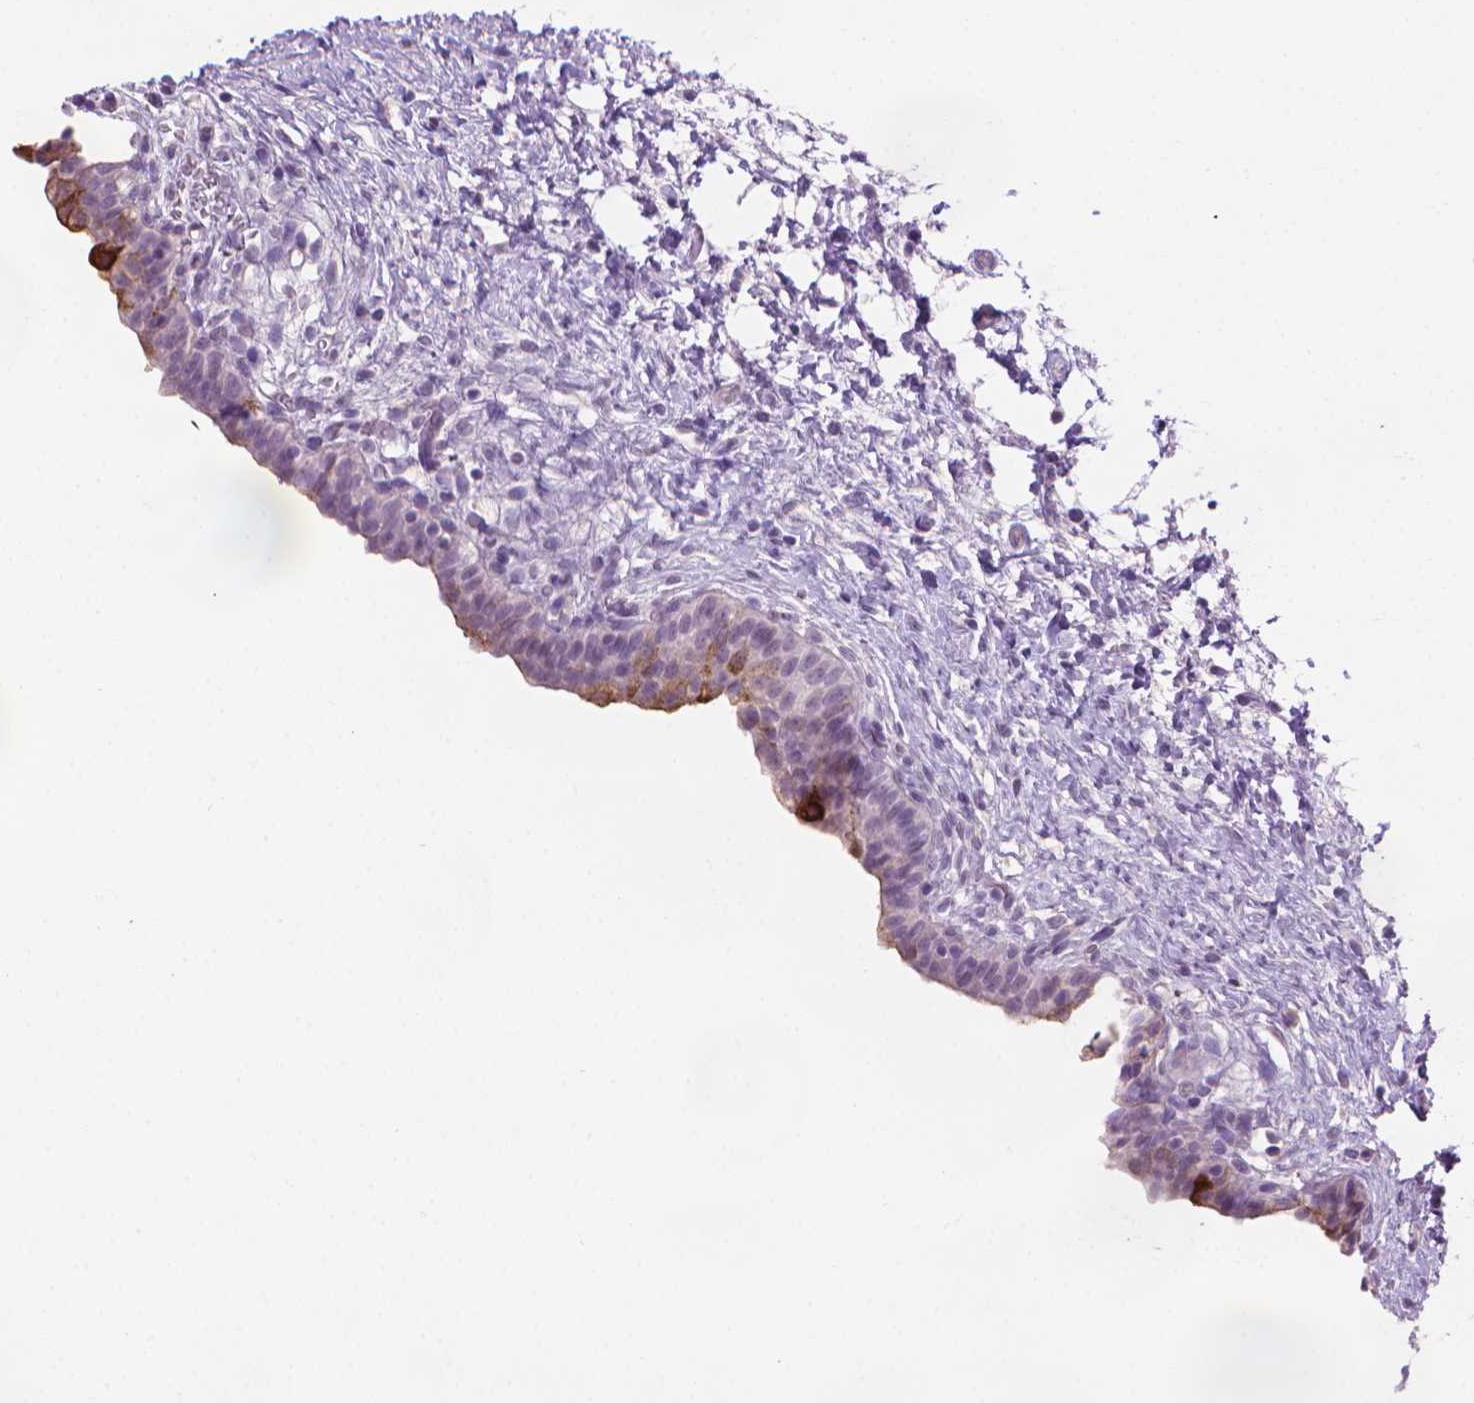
{"staining": {"intensity": "strong", "quantity": ">75%", "location": "cytoplasmic/membranous"}, "tissue": "urinary bladder", "cell_type": "Urothelial cells", "image_type": "normal", "snomed": [{"axis": "morphology", "description": "Normal tissue, NOS"}, {"axis": "topography", "description": "Urinary bladder"}], "caption": "Immunohistochemistry (IHC) micrograph of normal urinary bladder: human urinary bladder stained using immunohistochemistry (IHC) reveals high levels of strong protein expression localized specifically in the cytoplasmic/membranous of urothelial cells, appearing as a cytoplasmic/membranous brown color.", "gene": "MUC1", "patient": {"sex": "male", "age": 69}}